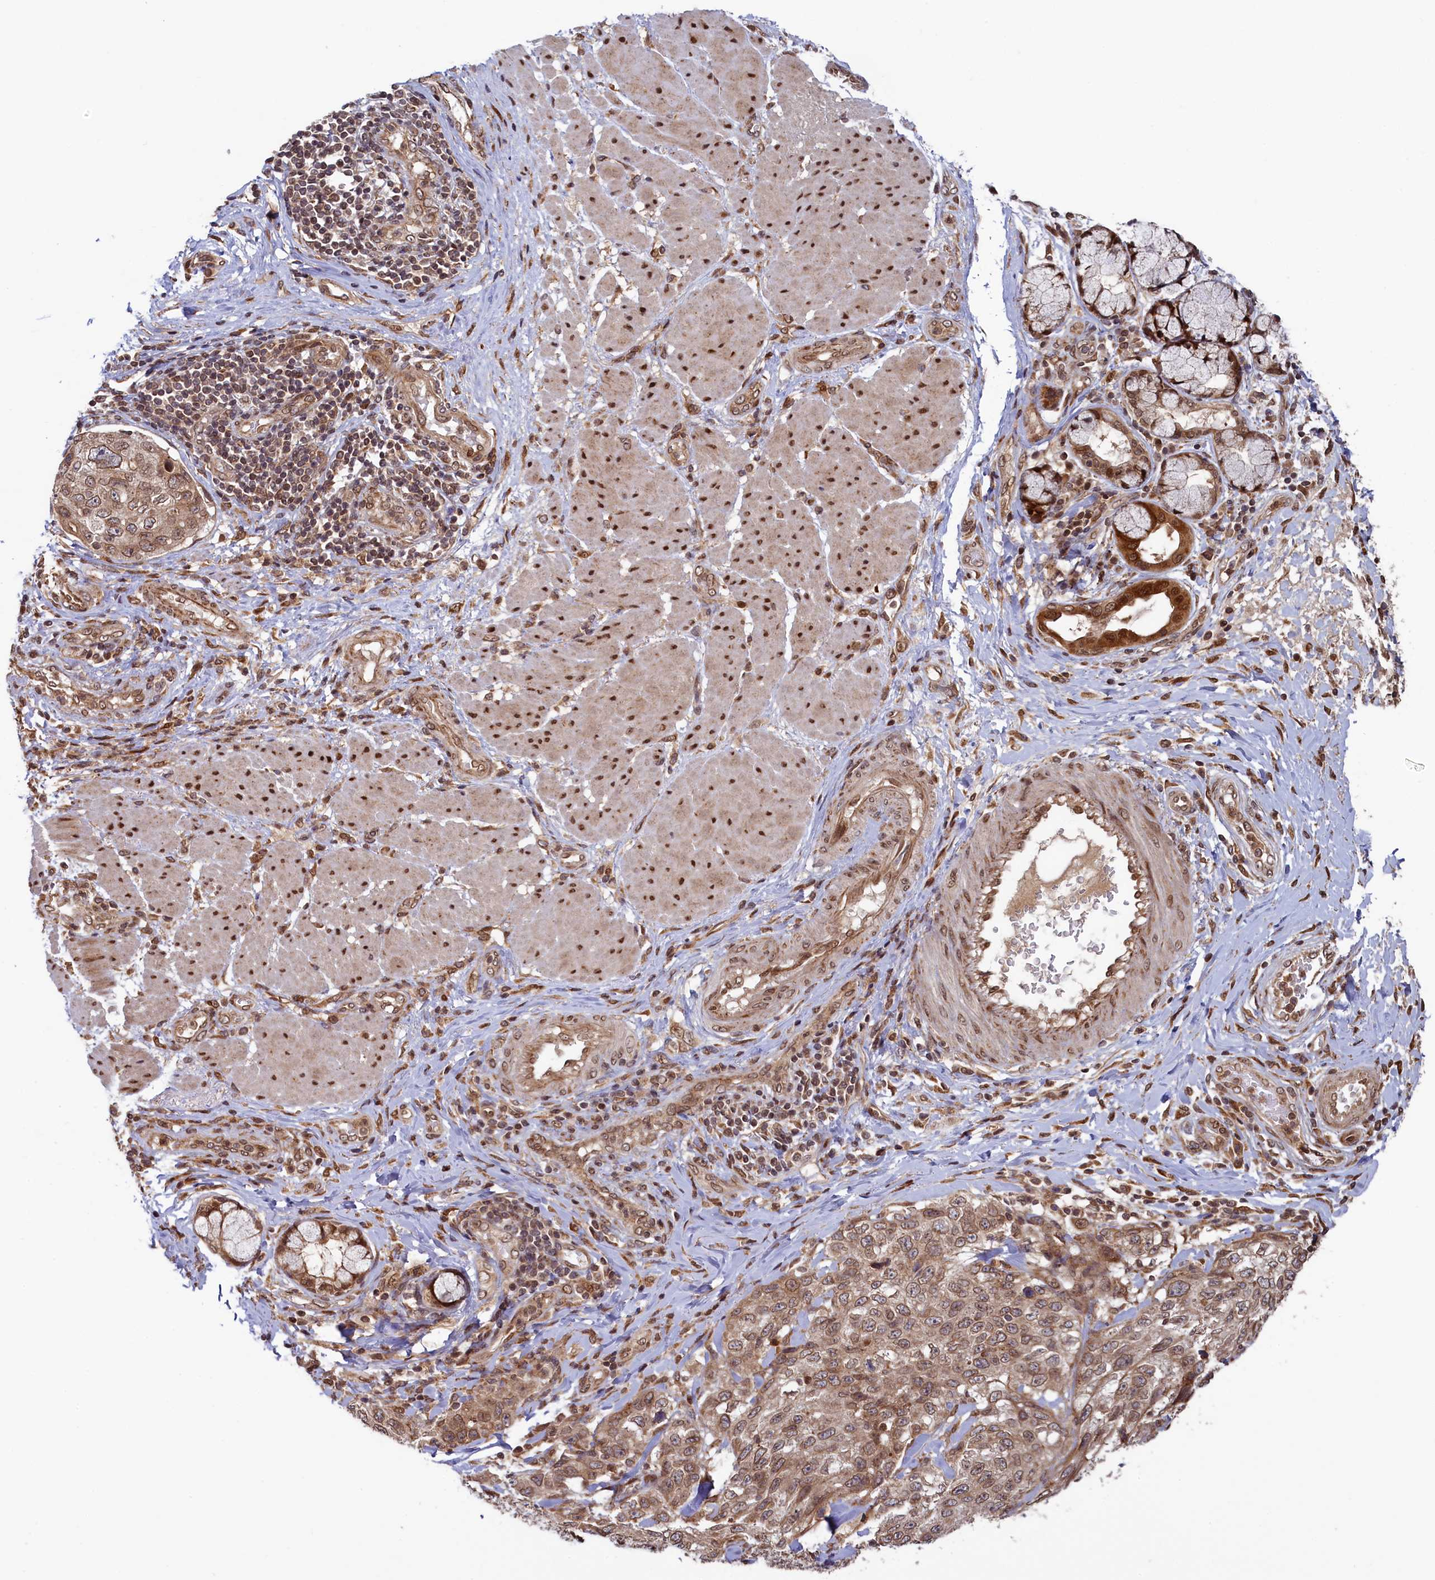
{"staining": {"intensity": "moderate", "quantity": ">75%", "location": "cytoplasmic/membranous,nuclear"}, "tissue": "stomach cancer", "cell_type": "Tumor cells", "image_type": "cancer", "snomed": [{"axis": "morphology", "description": "Adenocarcinoma, NOS"}, {"axis": "topography", "description": "Stomach"}], "caption": "Moderate cytoplasmic/membranous and nuclear staining is seen in approximately >75% of tumor cells in stomach adenocarcinoma.", "gene": "NAE1", "patient": {"sex": "male", "age": 48}}